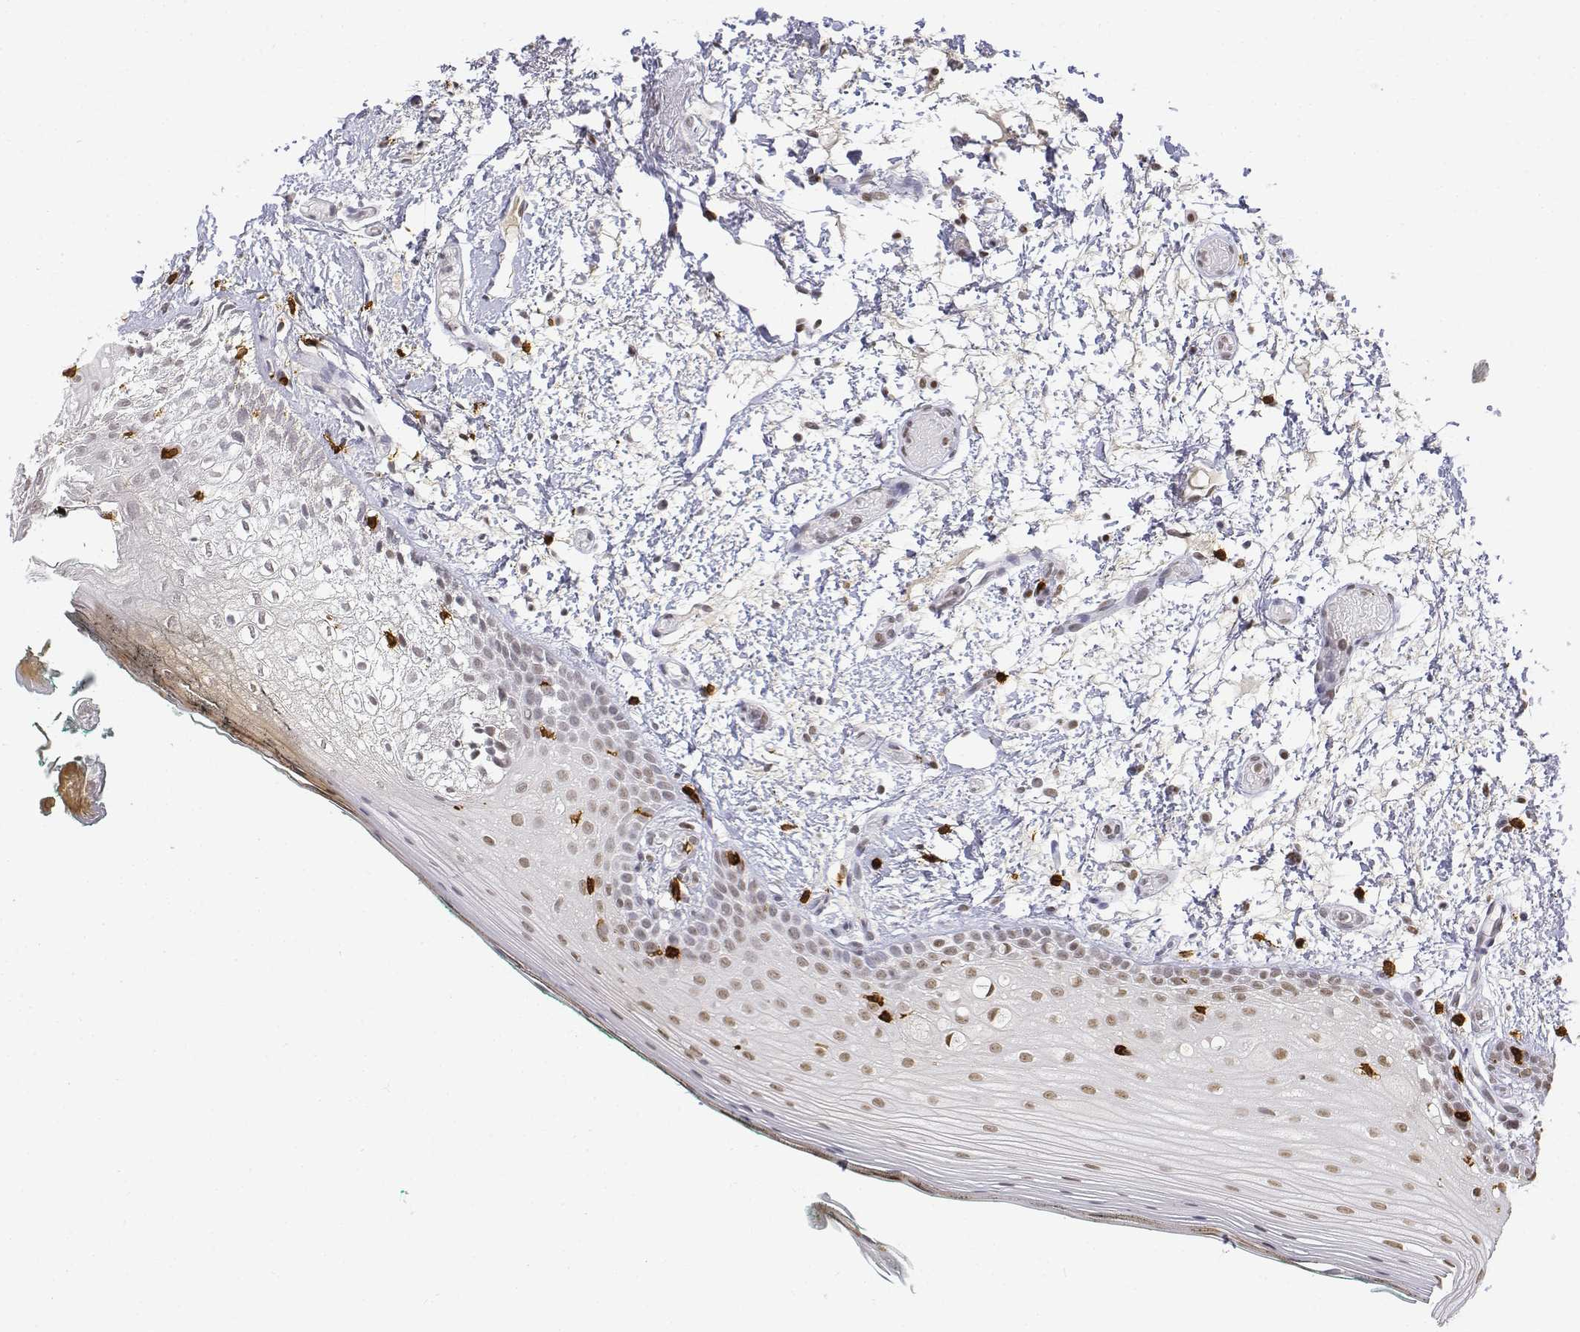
{"staining": {"intensity": "weak", "quantity": ">75%", "location": "nuclear"}, "tissue": "oral mucosa", "cell_type": "Squamous epithelial cells", "image_type": "normal", "snomed": [{"axis": "morphology", "description": "Normal tissue, NOS"}, {"axis": "topography", "description": "Oral tissue"}], "caption": "Immunohistochemistry micrograph of normal human oral mucosa stained for a protein (brown), which reveals low levels of weak nuclear staining in approximately >75% of squamous epithelial cells.", "gene": "CD3E", "patient": {"sex": "female", "age": 83}}